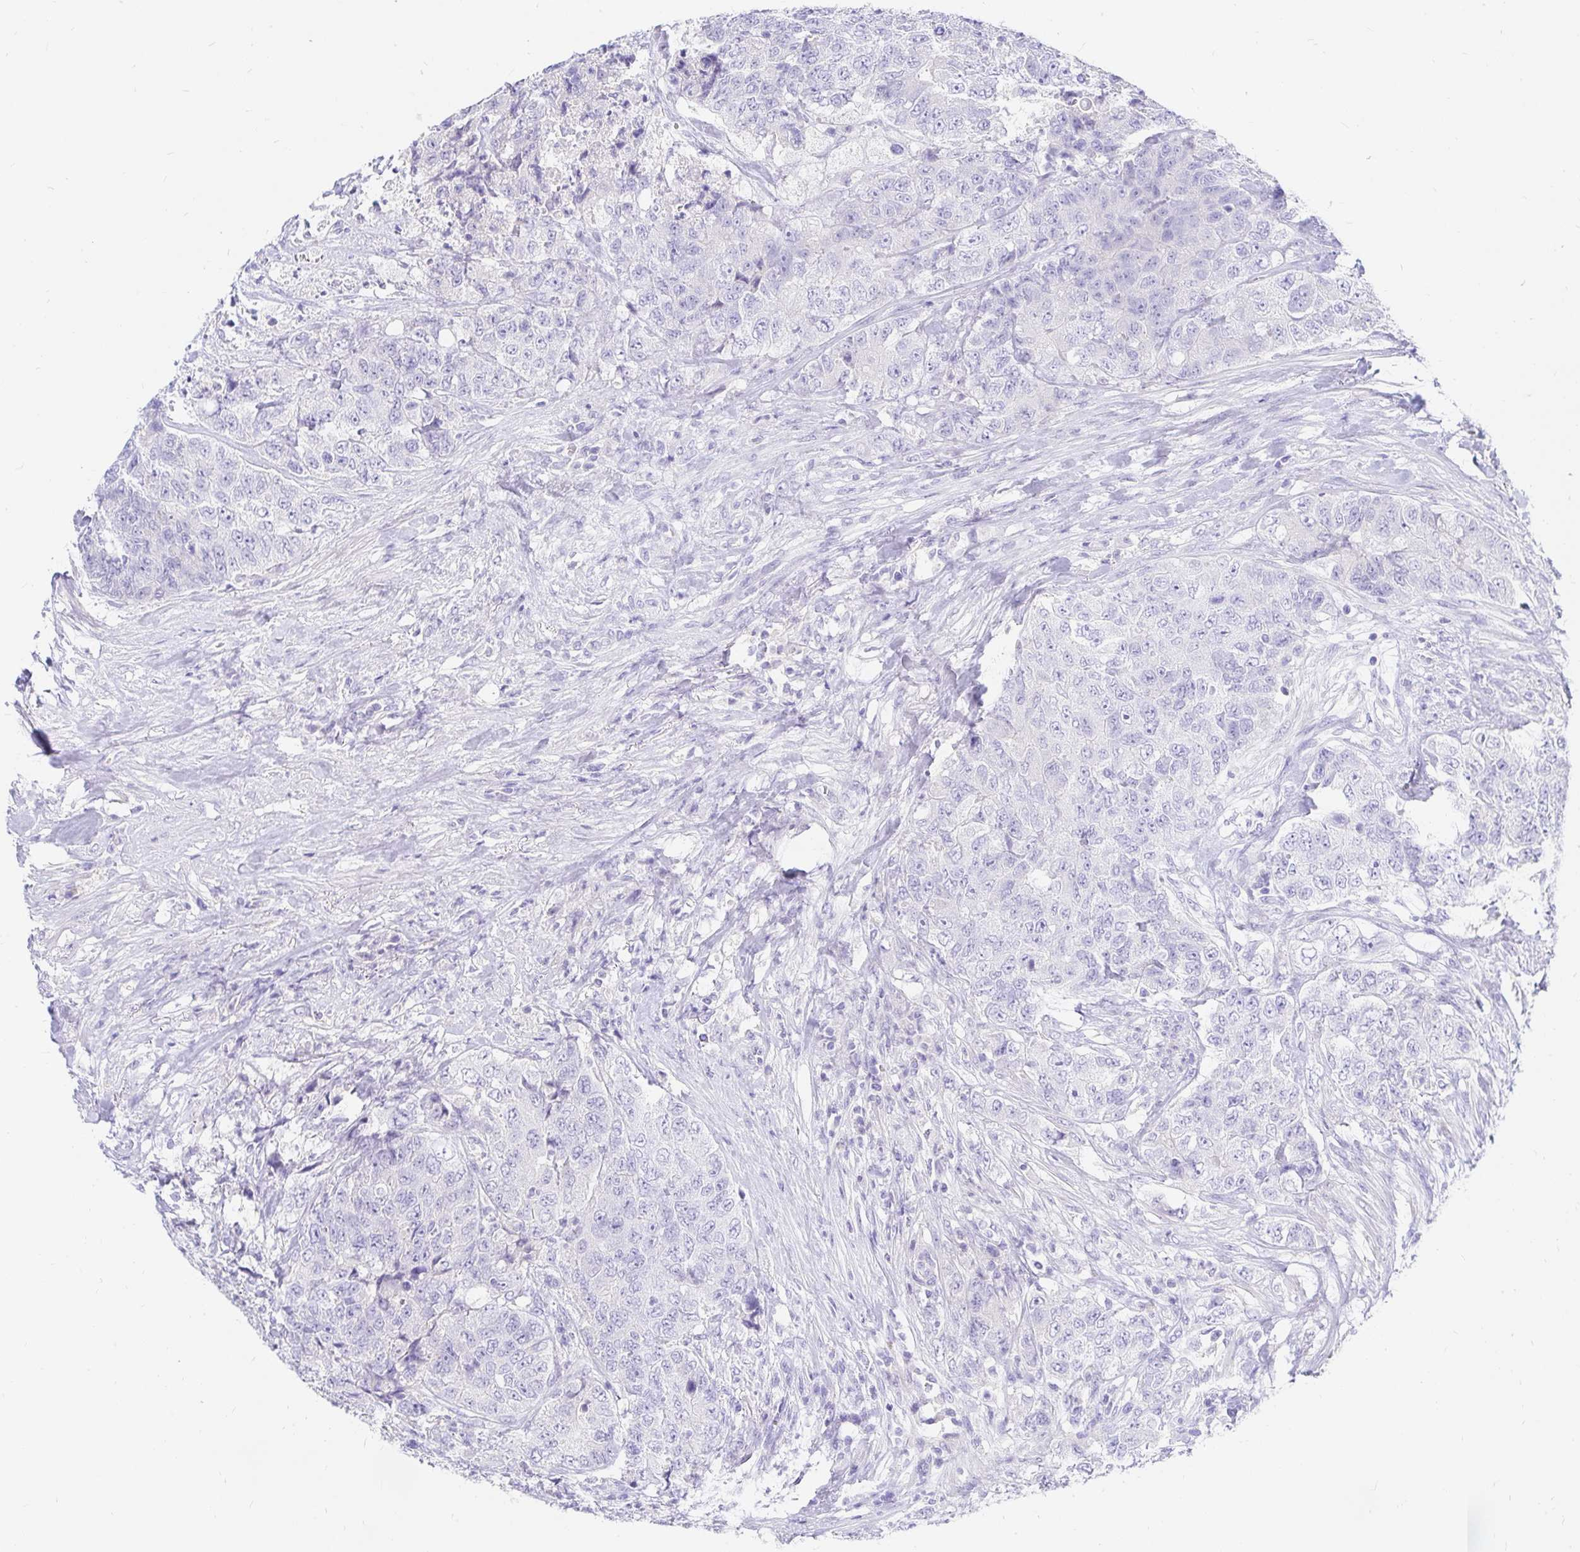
{"staining": {"intensity": "negative", "quantity": "none", "location": "none"}, "tissue": "urothelial cancer", "cell_type": "Tumor cells", "image_type": "cancer", "snomed": [{"axis": "morphology", "description": "Urothelial carcinoma, High grade"}, {"axis": "topography", "description": "Urinary bladder"}], "caption": "Tumor cells show no significant protein positivity in urothelial cancer.", "gene": "NR2E1", "patient": {"sex": "female", "age": 78}}